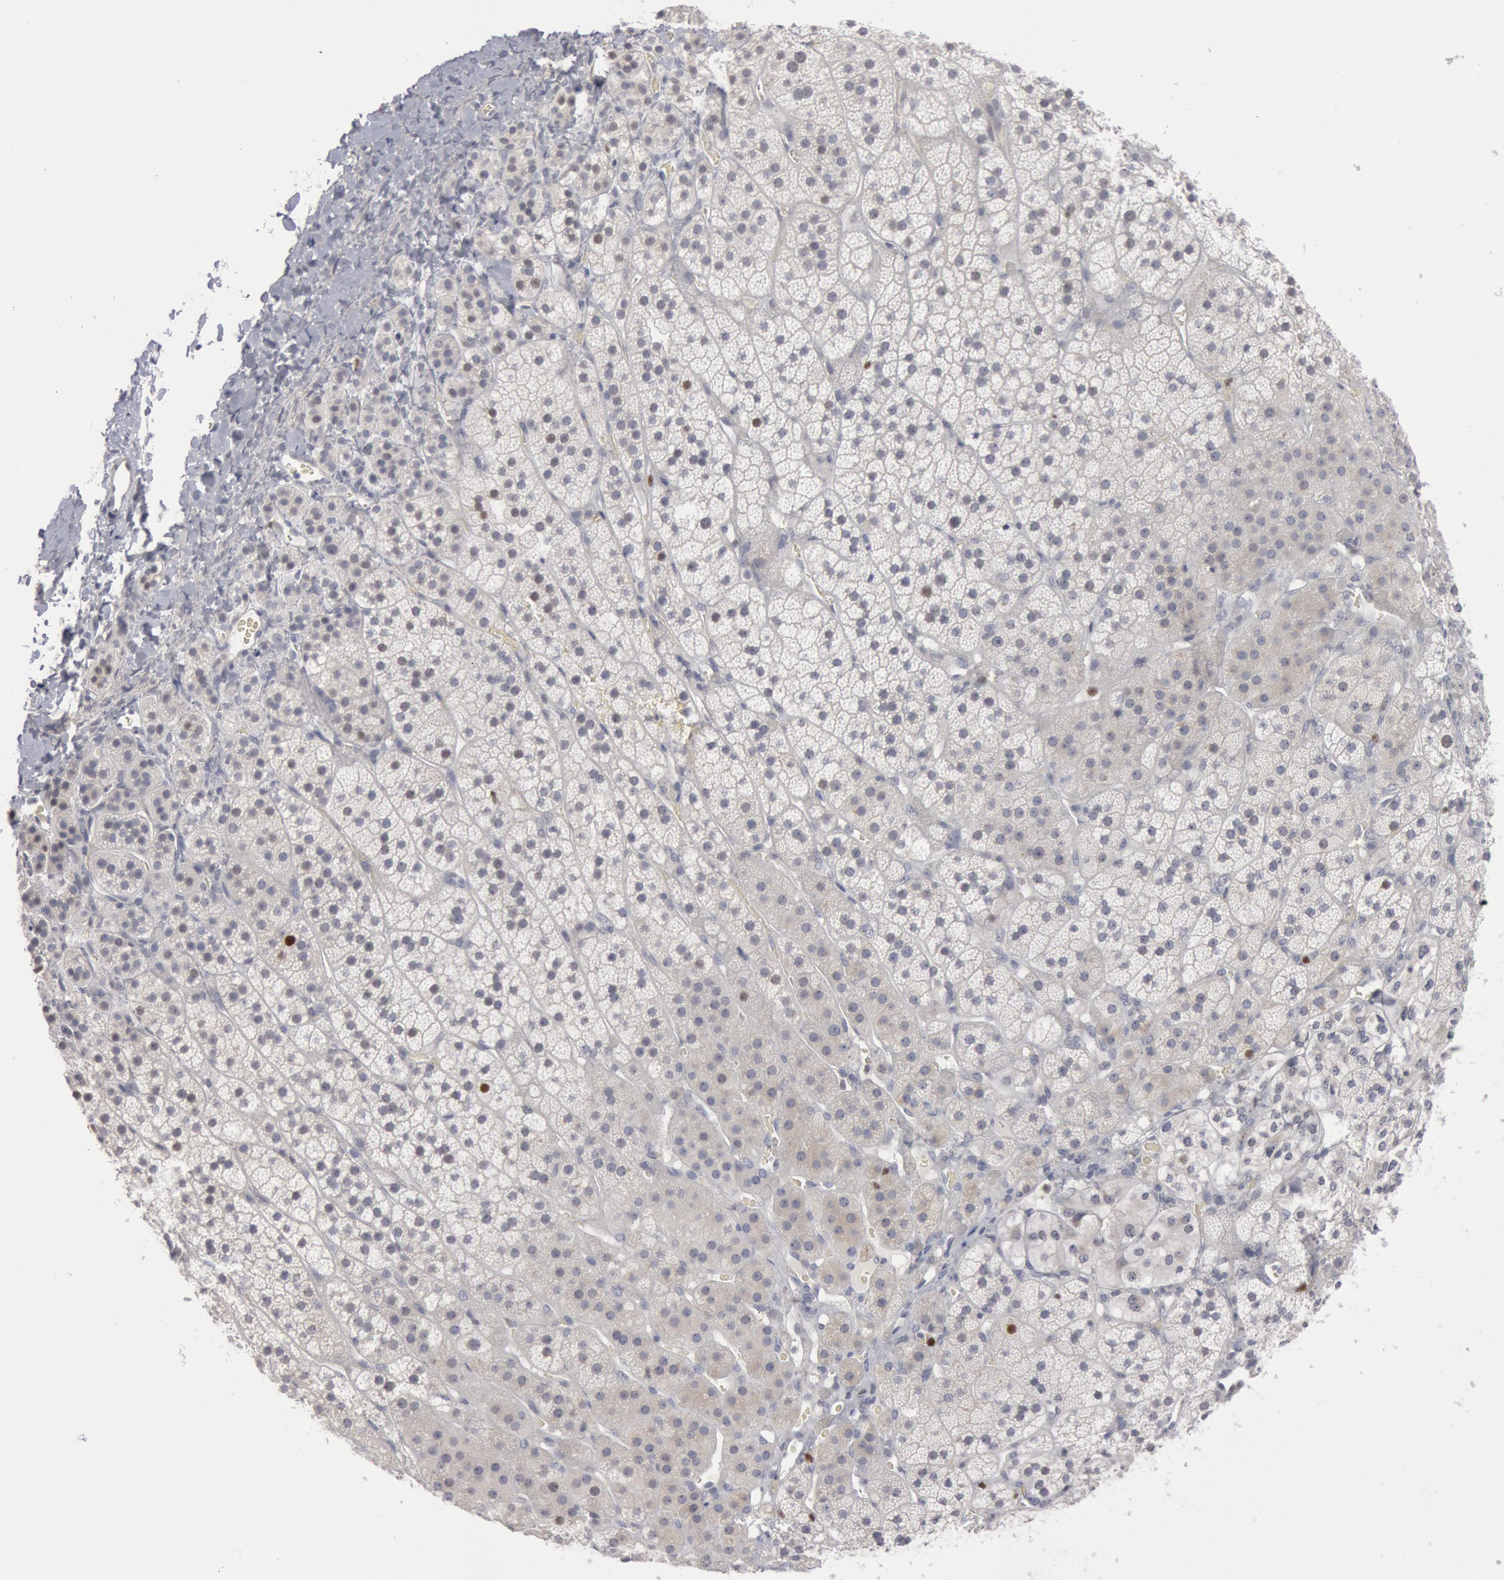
{"staining": {"intensity": "negative", "quantity": "none", "location": "none"}, "tissue": "adrenal gland", "cell_type": "Glandular cells", "image_type": "normal", "snomed": [{"axis": "morphology", "description": "Normal tissue, NOS"}, {"axis": "topography", "description": "Adrenal gland"}], "caption": "Immunohistochemistry (IHC) micrograph of benign adrenal gland: adrenal gland stained with DAB (3,3'-diaminobenzidine) exhibits no significant protein staining in glandular cells. (Stains: DAB (3,3'-diaminobenzidine) immunohistochemistry (IHC) with hematoxylin counter stain, Microscopy: brightfield microscopy at high magnification).", "gene": "WDHD1", "patient": {"sex": "female", "age": 44}}